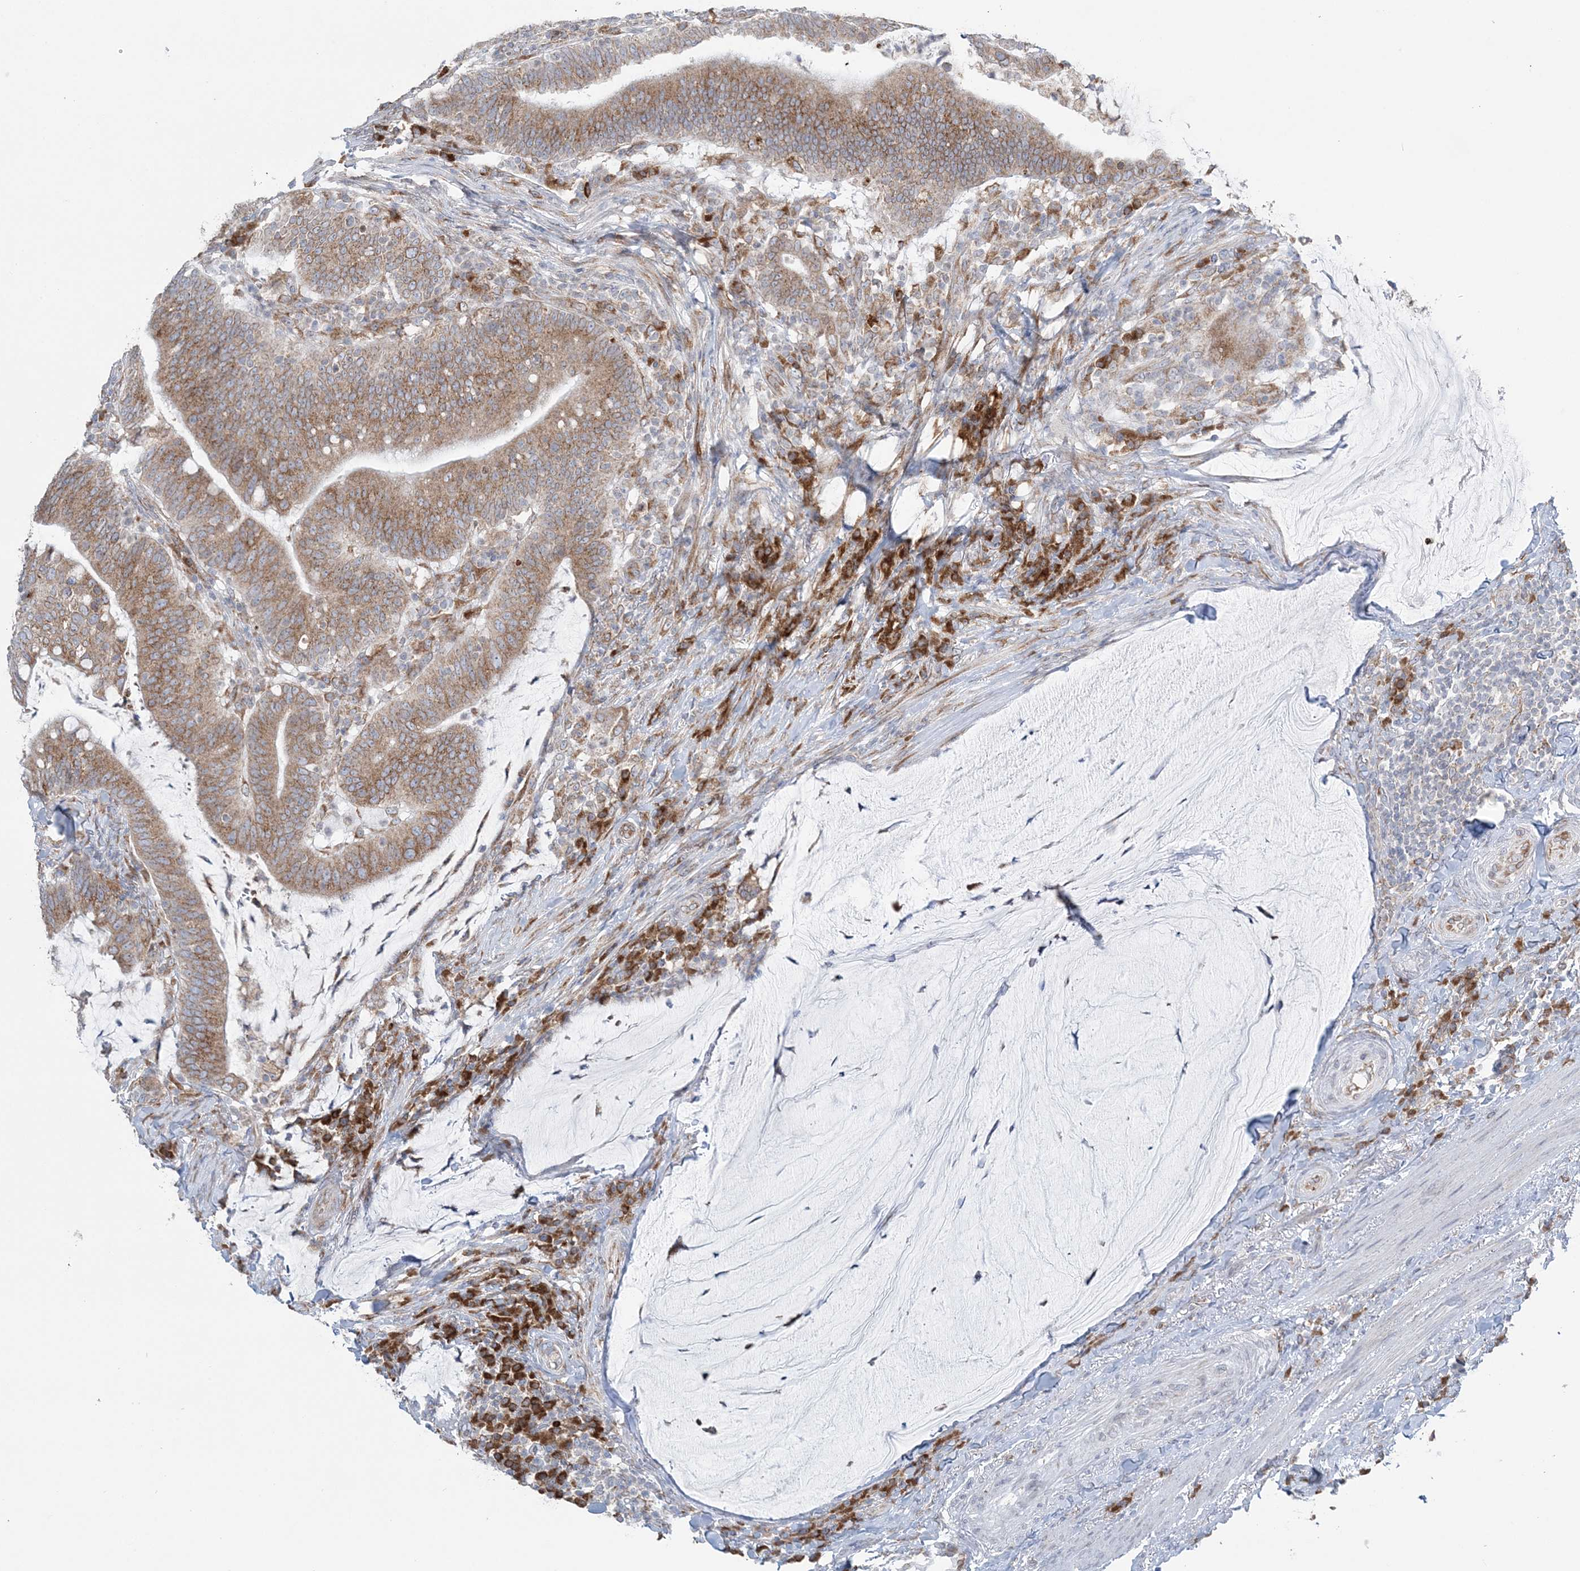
{"staining": {"intensity": "moderate", "quantity": ">75%", "location": "cytoplasmic/membranous"}, "tissue": "colorectal cancer", "cell_type": "Tumor cells", "image_type": "cancer", "snomed": [{"axis": "morphology", "description": "Normal tissue, NOS"}, {"axis": "morphology", "description": "Adenocarcinoma, NOS"}, {"axis": "topography", "description": "Colon"}], "caption": "Tumor cells demonstrate moderate cytoplasmic/membranous expression in about >75% of cells in colorectal cancer.", "gene": "TMED10", "patient": {"sex": "female", "age": 66}}